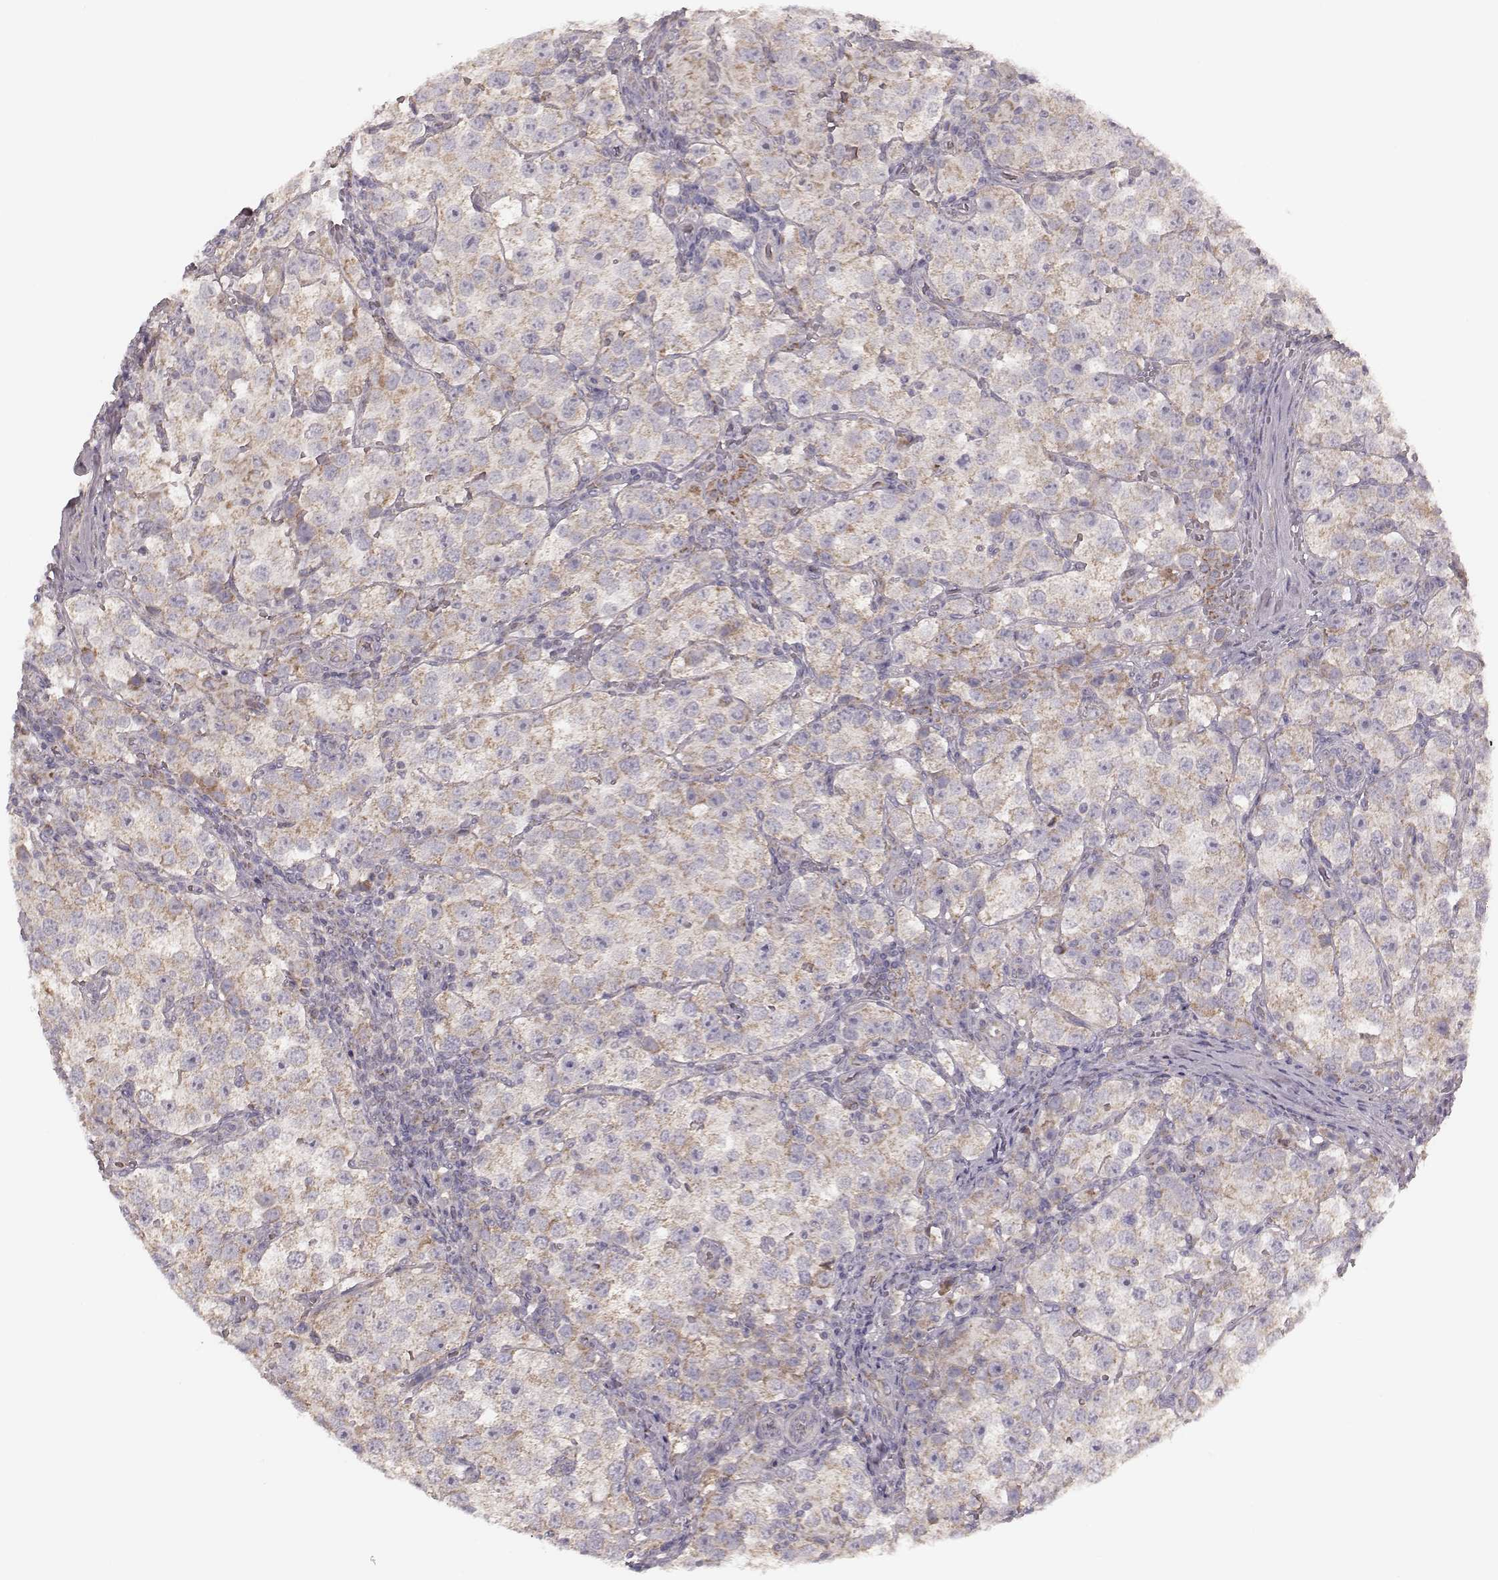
{"staining": {"intensity": "weak", "quantity": "25%-75%", "location": "cytoplasmic/membranous"}, "tissue": "testis cancer", "cell_type": "Tumor cells", "image_type": "cancer", "snomed": [{"axis": "morphology", "description": "Seminoma, NOS"}, {"axis": "topography", "description": "Testis"}], "caption": "The immunohistochemical stain shows weak cytoplasmic/membranous positivity in tumor cells of testis cancer (seminoma) tissue.", "gene": "MRPS27", "patient": {"sex": "male", "age": 37}}